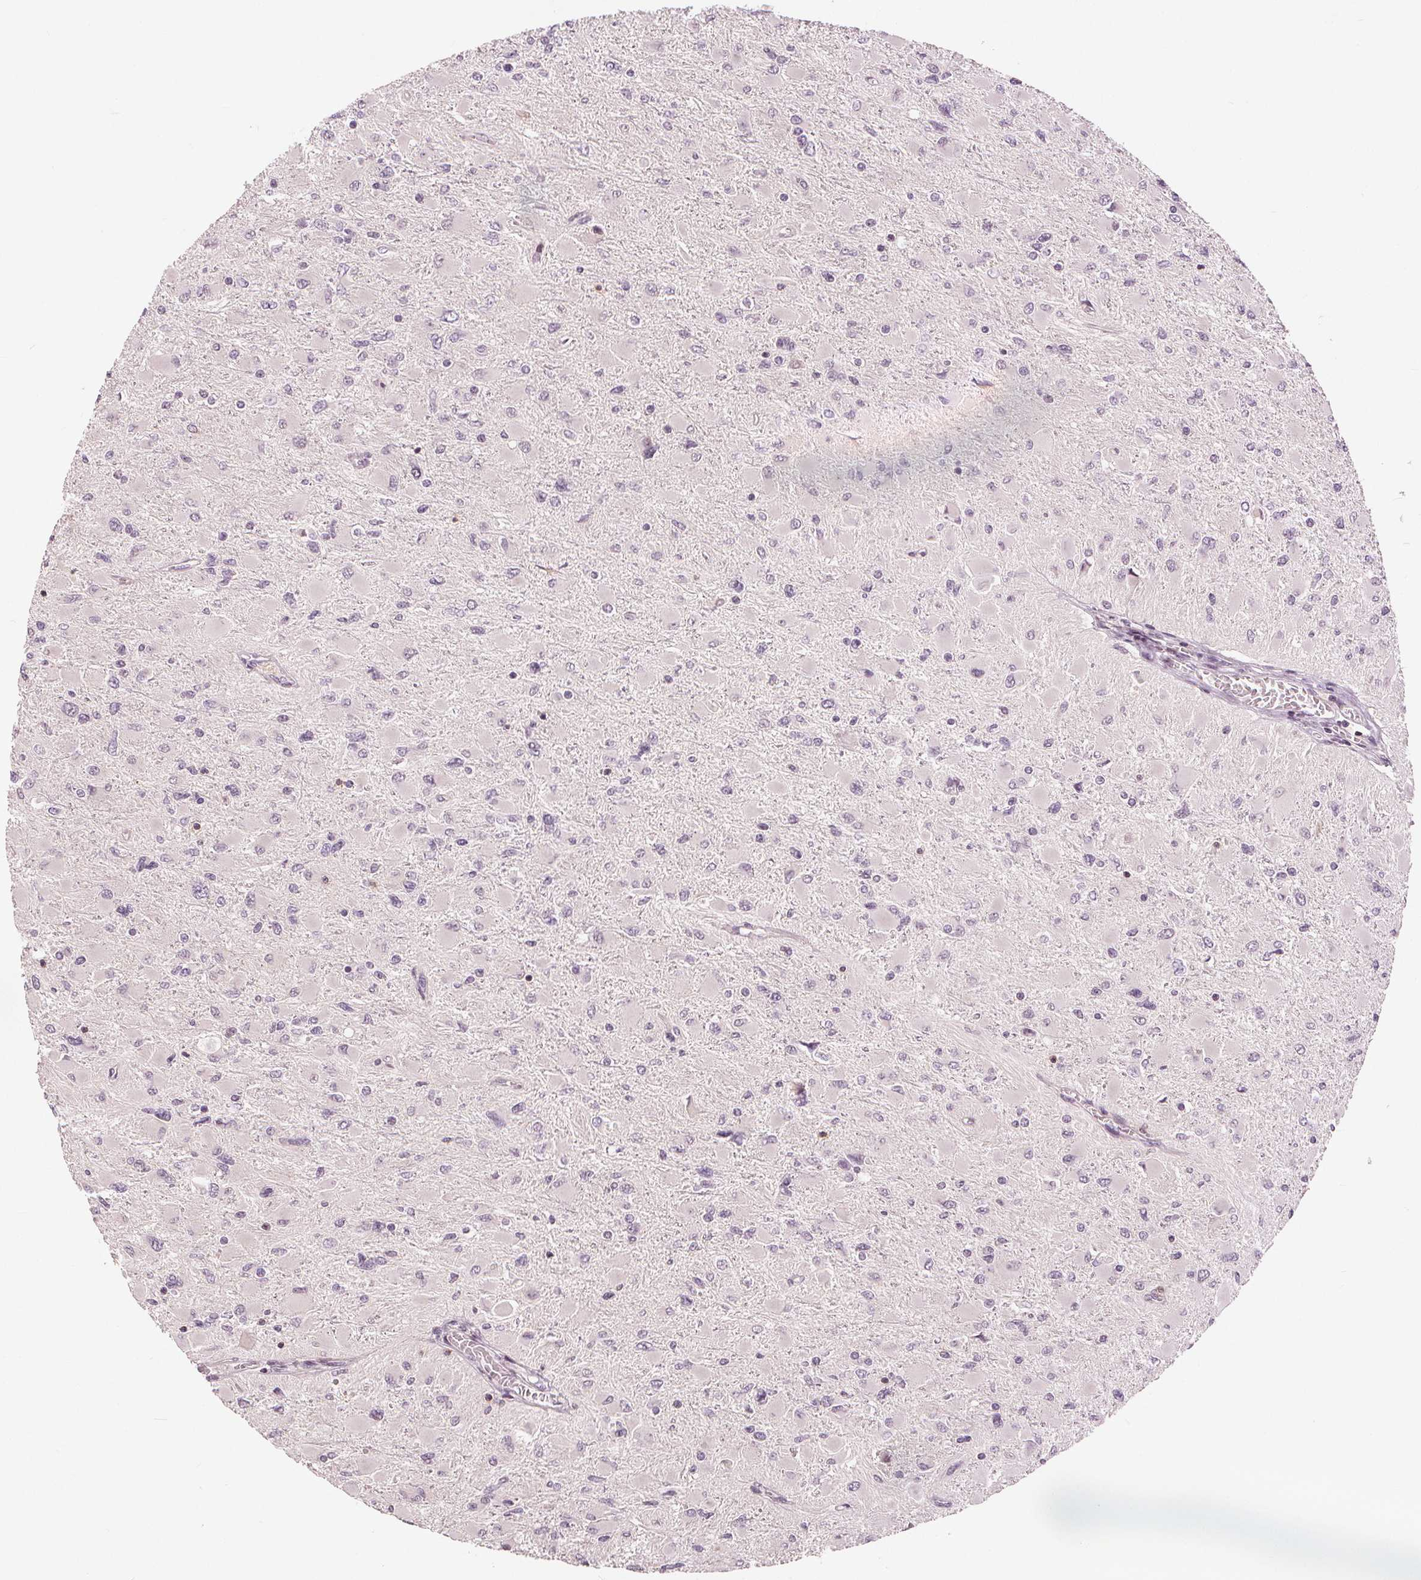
{"staining": {"intensity": "negative", "quantity": "none", "location": "none"}, "tissue": "glioma", "cell_type": "Tumor cells", "image_type": "cancer", "snomed": [{"axis": "morphology", "description": "Glioma, malignant, High grade"}, {"axis": "topography", "description": "Cerebral cortex"}], "caption": "This is a histopathology image of immunohistochemistry (IHC) staining of glioma, which shows no expression in tumor cells.", "gene": "SLC34A1", "patient": {"sex": "female", "age": 36}}